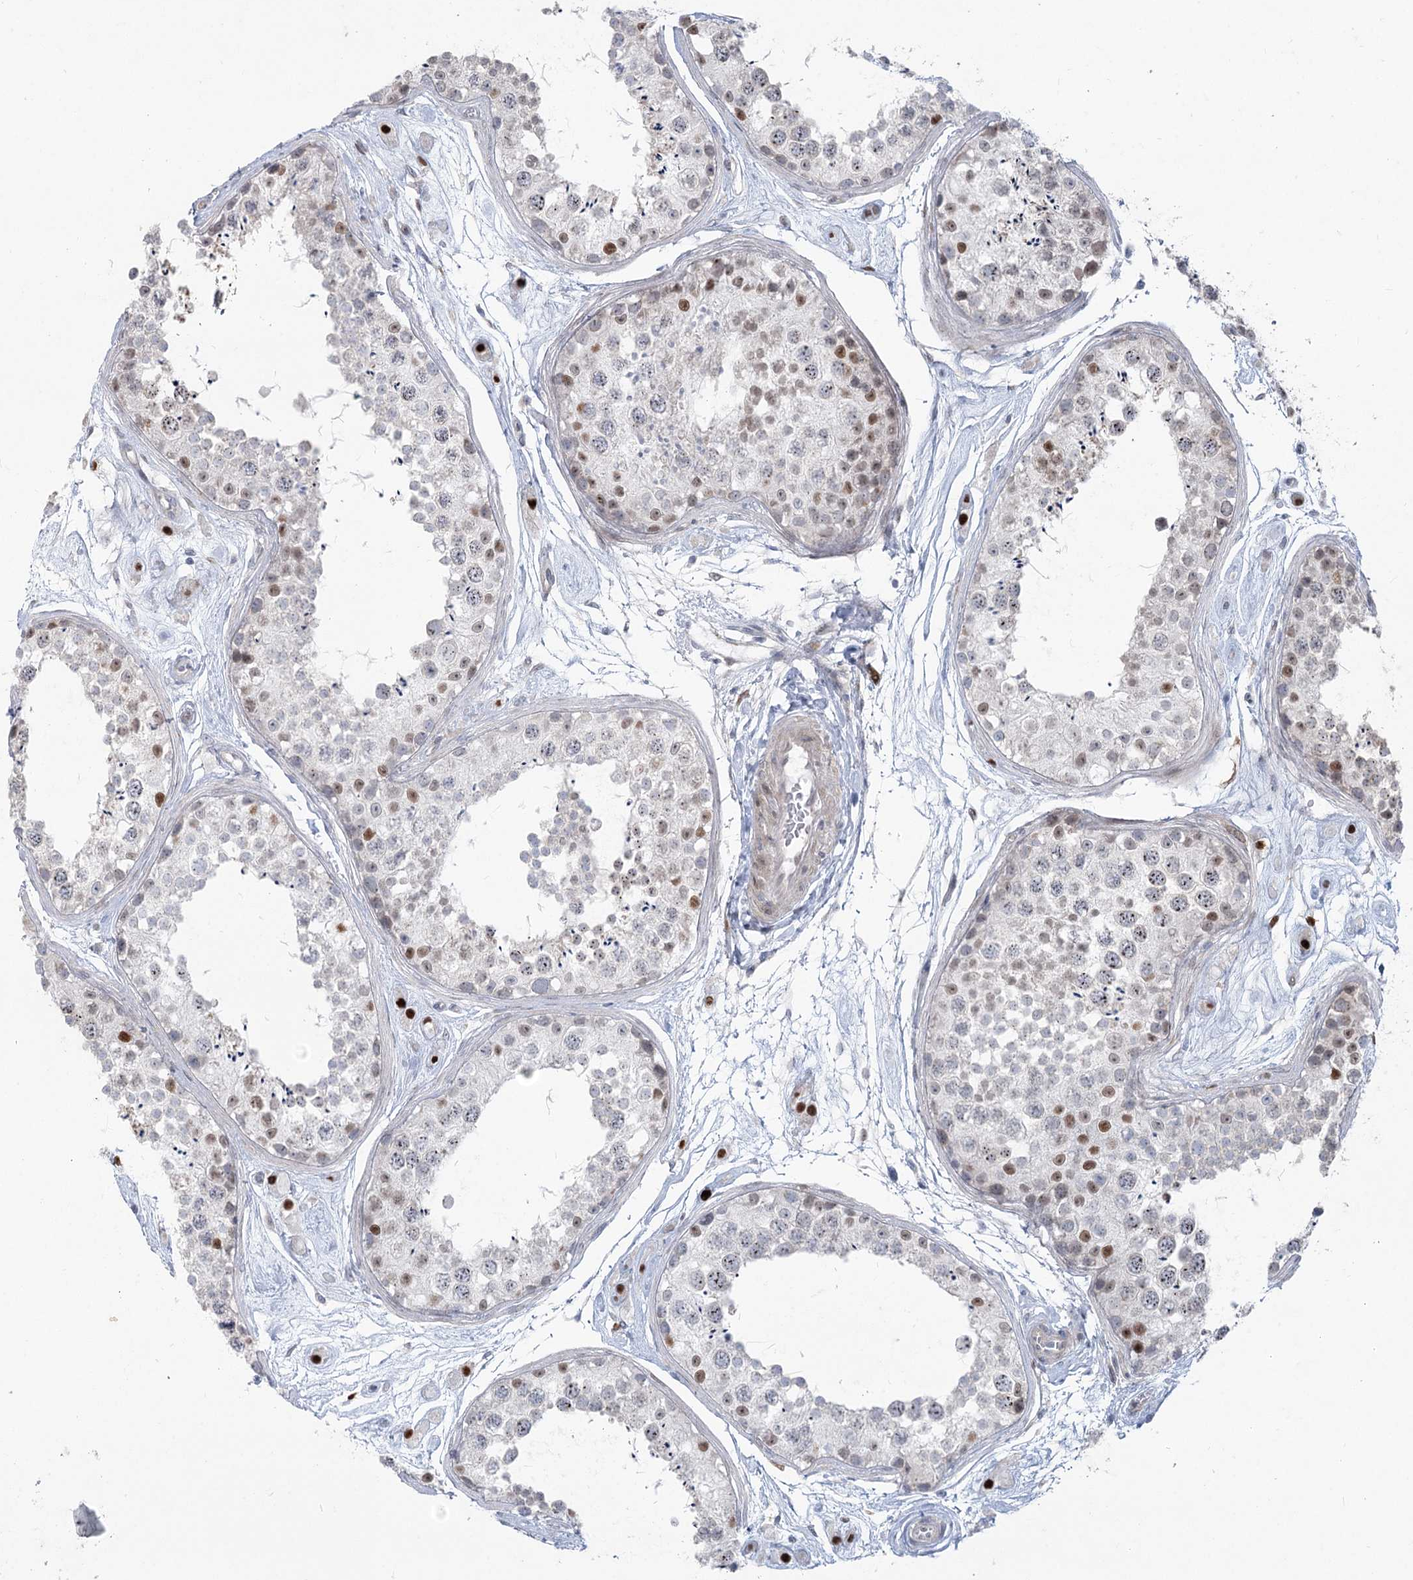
{"staining": {"intensity": "moderate", "quantity": "<25%", "location": "nuclear"}, "tissue": "testis", "cell_type": "Cells in seminiferous ducts", "image_type": "normal", "snomed": [{"axis": "morphology", "description": "Normal tissue, NOS"}, {"axis": "topography", "description": "Testis"}], "caption": "About <25% of cells in seminiferous ducts in normal human testis display moderate nuclear protein expression as visualized by brown immunohistochemical staining.", "gene": "ABITRAM", "patient": {"sex": "male", "age": 25}}